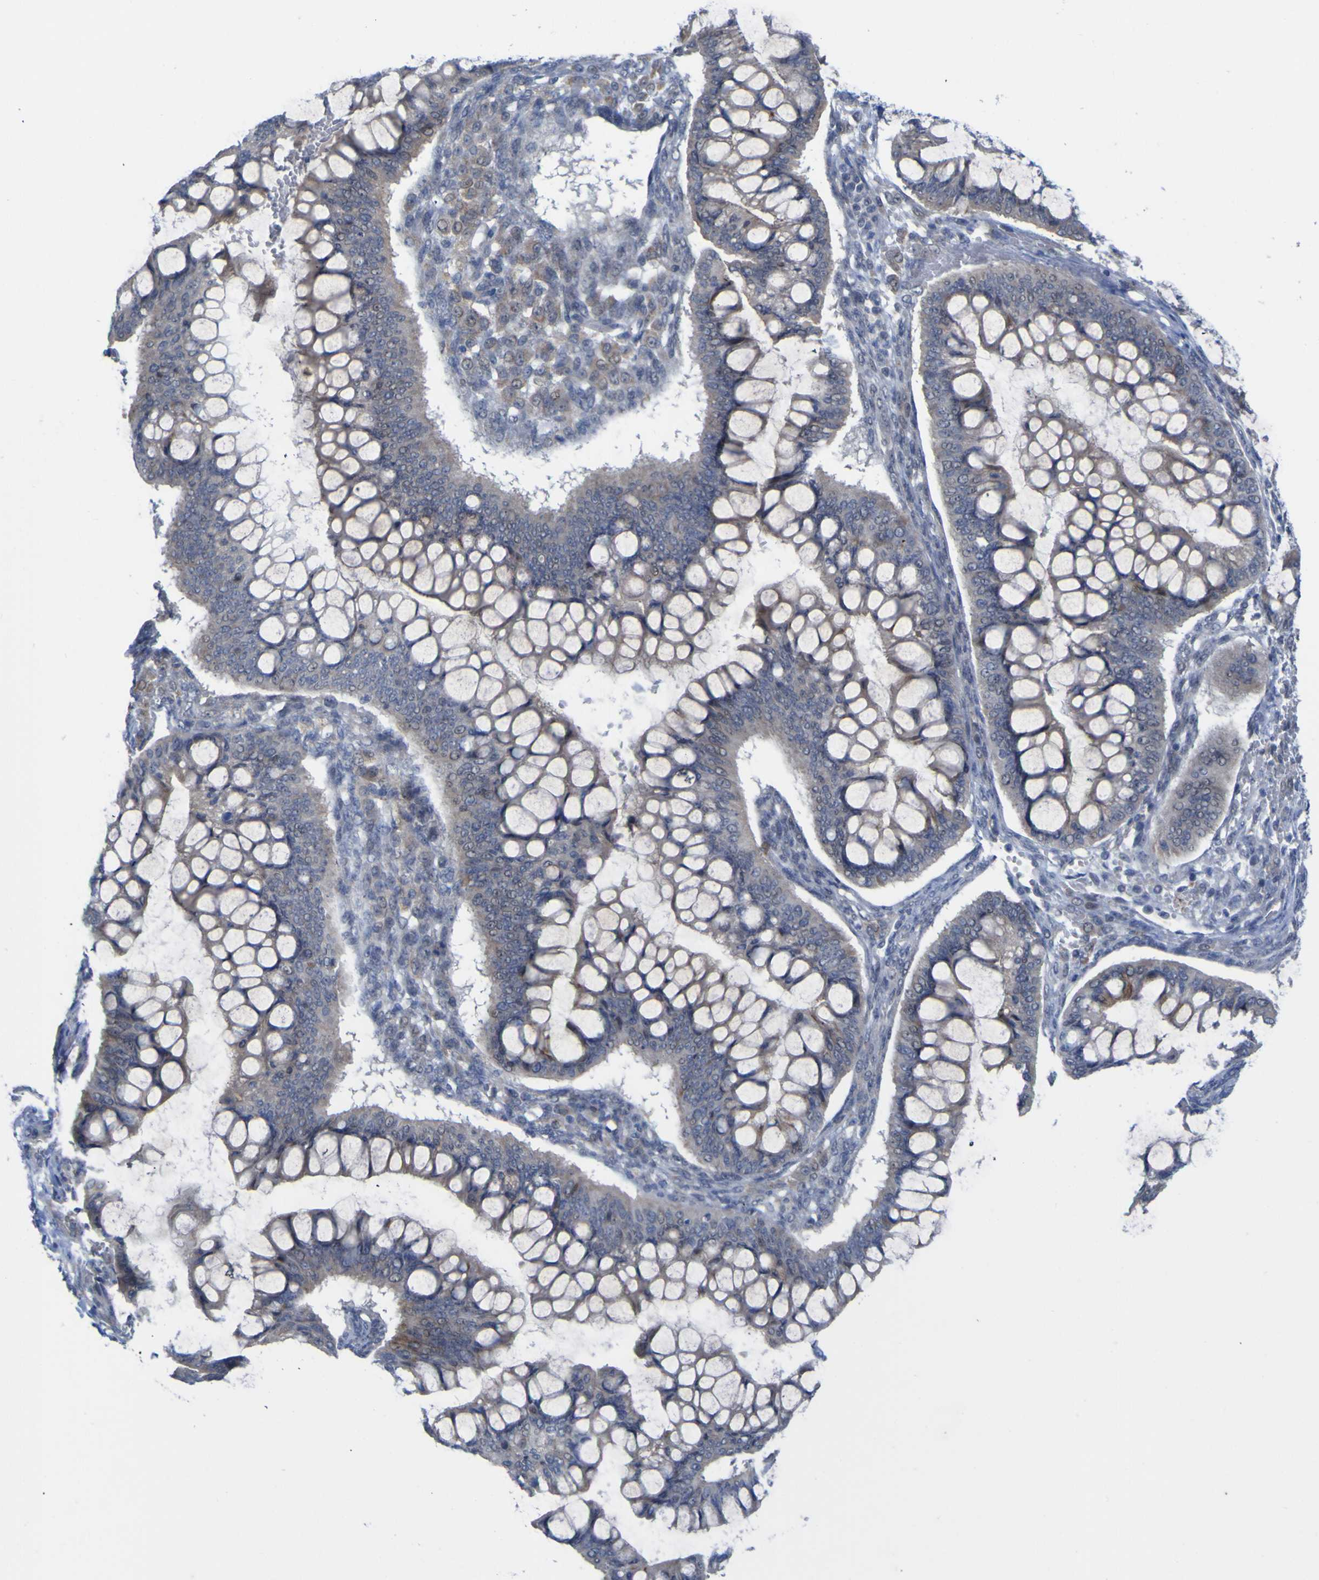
{"staining": {"intensity": "weak", "quantity": "<25%", "location": "cytoplasmic/membranous"}, "tissue": "ovarian cancer", "cell_type": "Tumor cells", "image_type": "cancer", "snomed": [{"axis": "morphology", "description": "Cystadenocarcinoma, mucinous, NOS"}, {"axis": "topography", "description": "Ovary"}], "caption": "An IHC photomicrograph of ovarian mucinous cystadenocarcinoma is shown. There is no staining in tumor cells of ovarian mucinous cystadenocarcinoma.", "gene": "TNFRSF11A", "patient": {"sex": "female", "age": 73}}